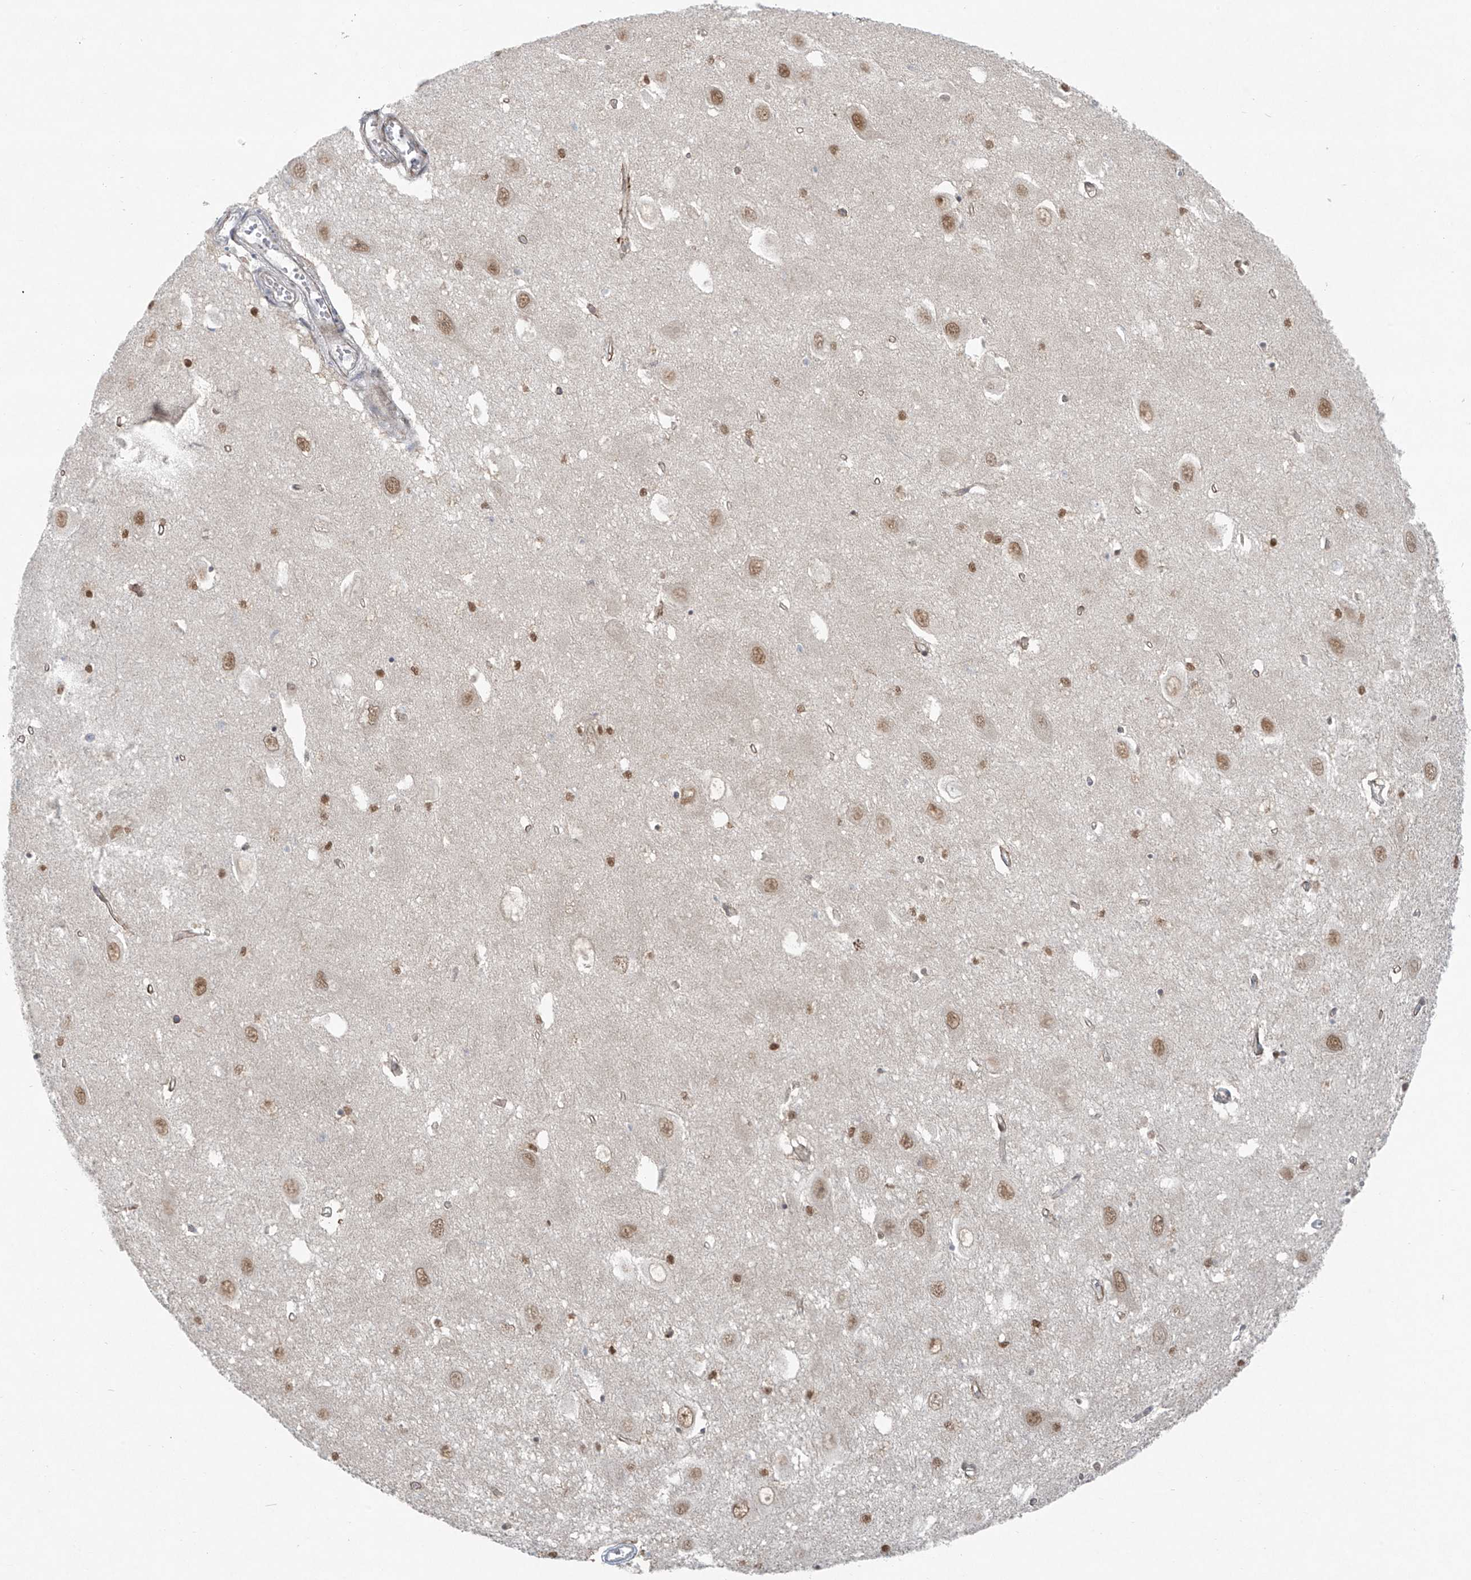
{"staining": {"intensity": "moderate", "quantity": "<25%", "location": "nuclear"}, "tissue": "hippocampus", "cell_type": "Glial cells", "image_type": "normal", "snomed": [{"axis": "morphology", "description": "Normal tissue, NOS"}, {"axis": "topography", "description": "Hippocampus"}], "caption": "Protein analysis of benign hippocampus reveals moderate nuclear expression in about <25% of glial cells.", "gene": "PPAT", "patient": {"sex": "female", "age": 64}}